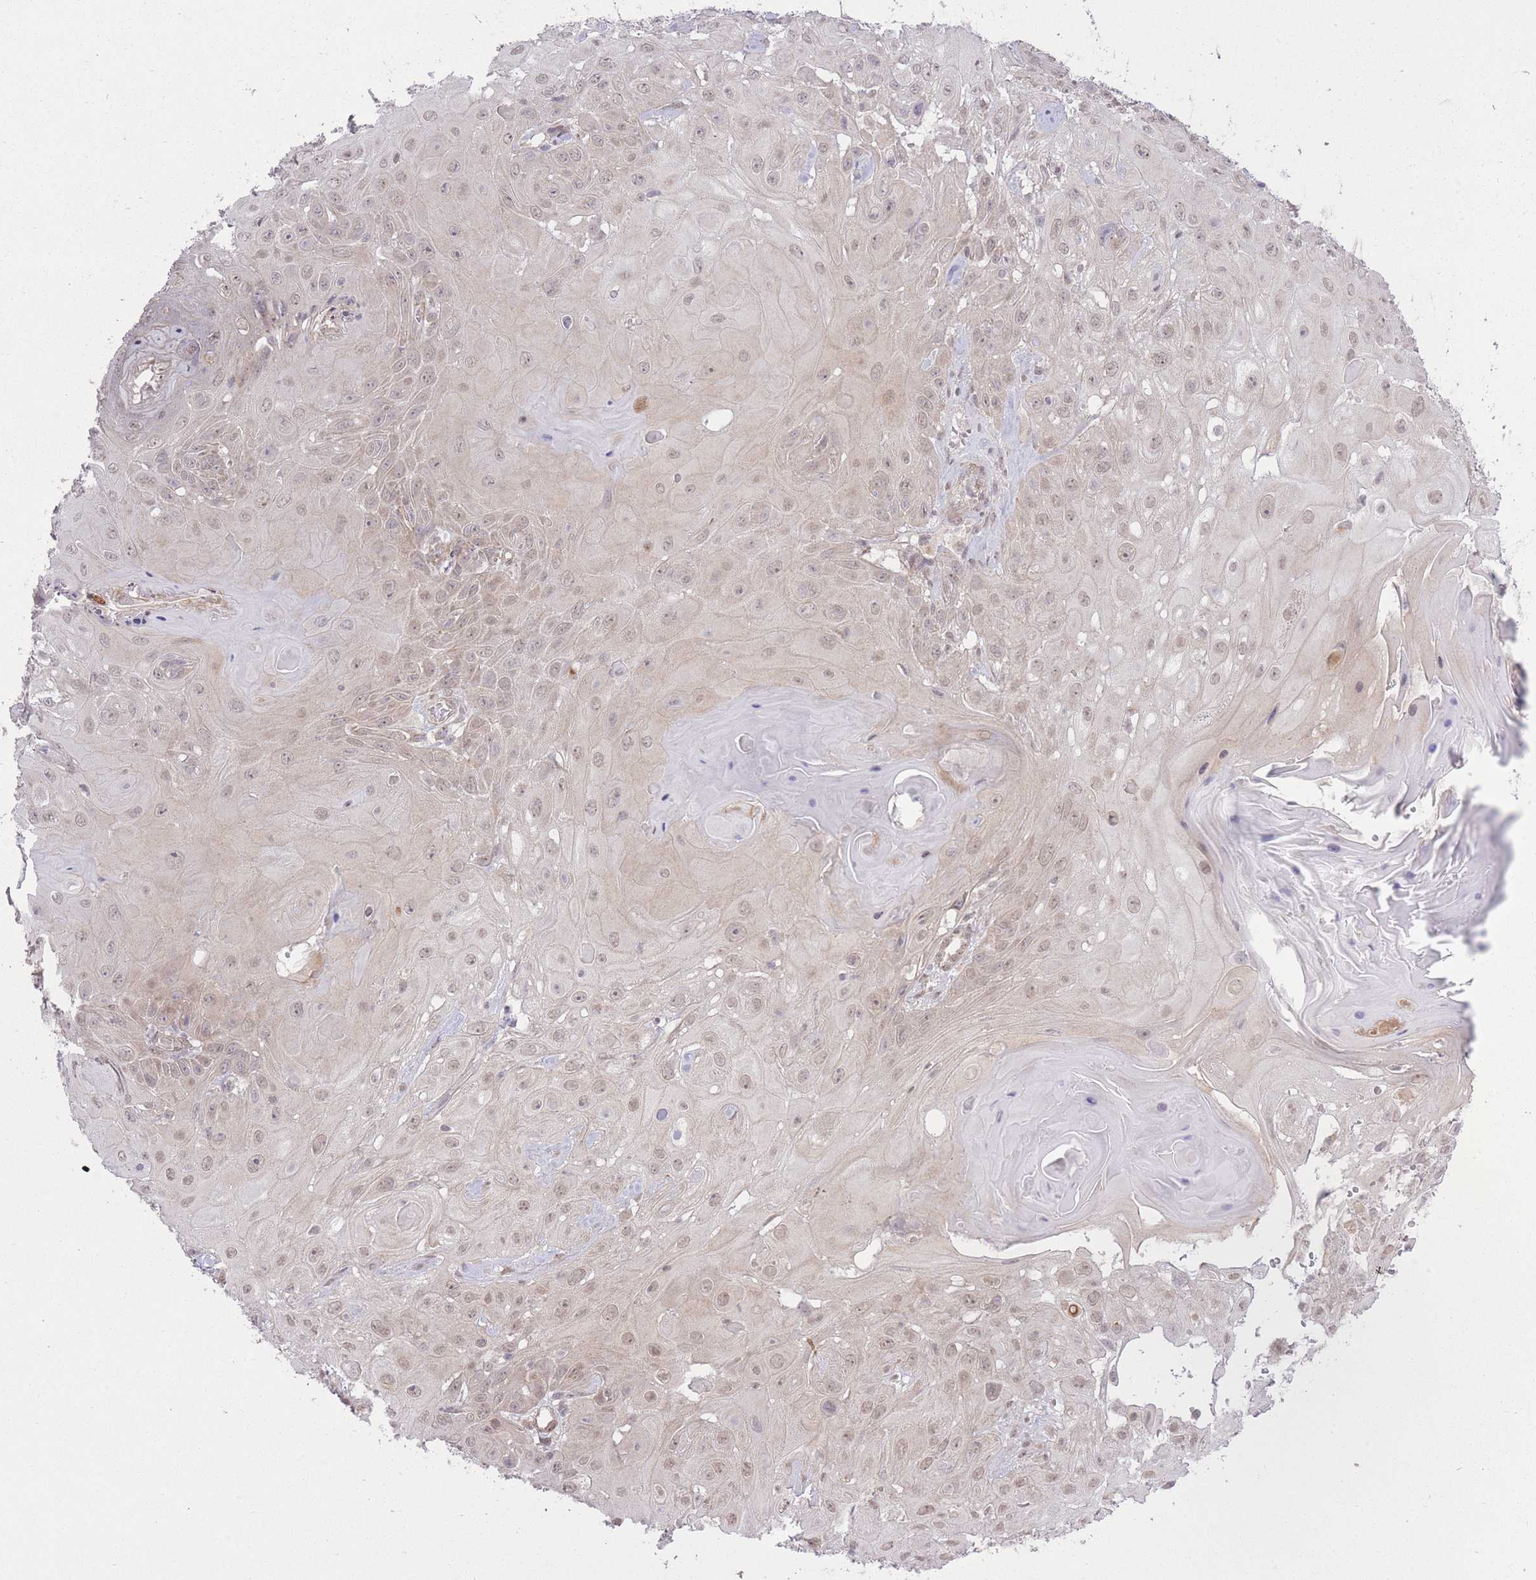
{"staining": {"intensity": "weak", "quantity": "25%-75%", "location": "nuclear"}, "tissue": "skin cancer", "cell_type": "Tumor cells", "image_type": "cancer", "snomed": [{"axis": "morphology", "description": "Normal tissue, NOS"}, {"axis": "morphology", "description": "Squamous cell carcinoma, NOS"}, {"axis": "topography", "description": "Skin"}, {"axis": "topography", "description": "Cartilage tissue"}], "caption": "An IHC micrograph of neoplastic tissue is shown. Protein staining in brown shows weak nuclear positivity in squamous cell carcinoma (skin) within tumor cells.", "gene": "ELOA2", "patient": {"sex": "female", "age": 79}}